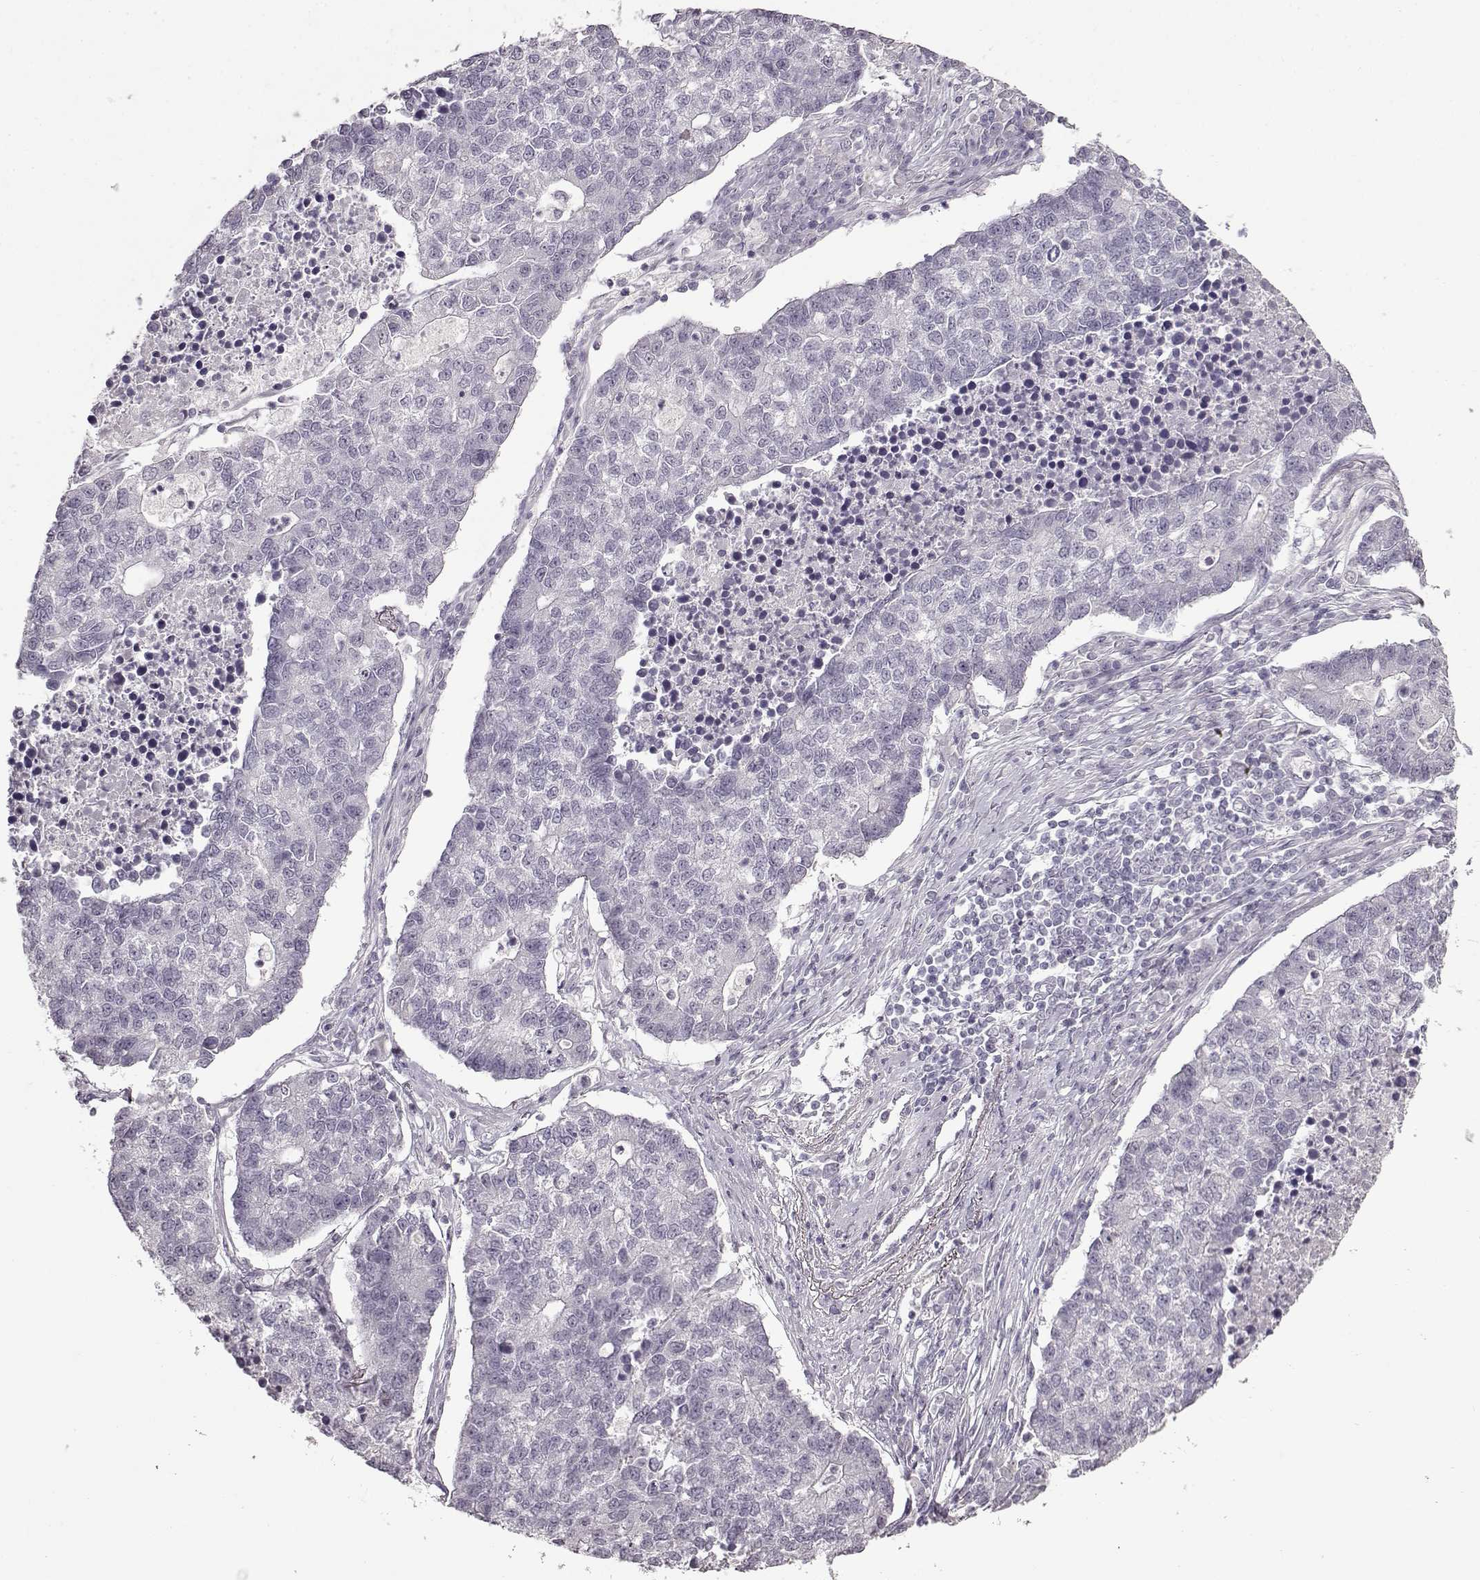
{"staining": {"intensity": "negative", "quantity": "none", "location": "none"}, "tissue": "lung cancer", "cell_type": "Tumor cells", "image_type": "cancer", "snomed": [{"axis": "morphology", "description": "Adenocarcinoma, NOS"}, {"axis": "topography", "description": "Lung"}], "caption": "Lung cancer was stained to show a protein in brown. There is no significant positivity in tumor cells.", "gene": "FSHB", "patient": {"sex": "male", "age": 57}}